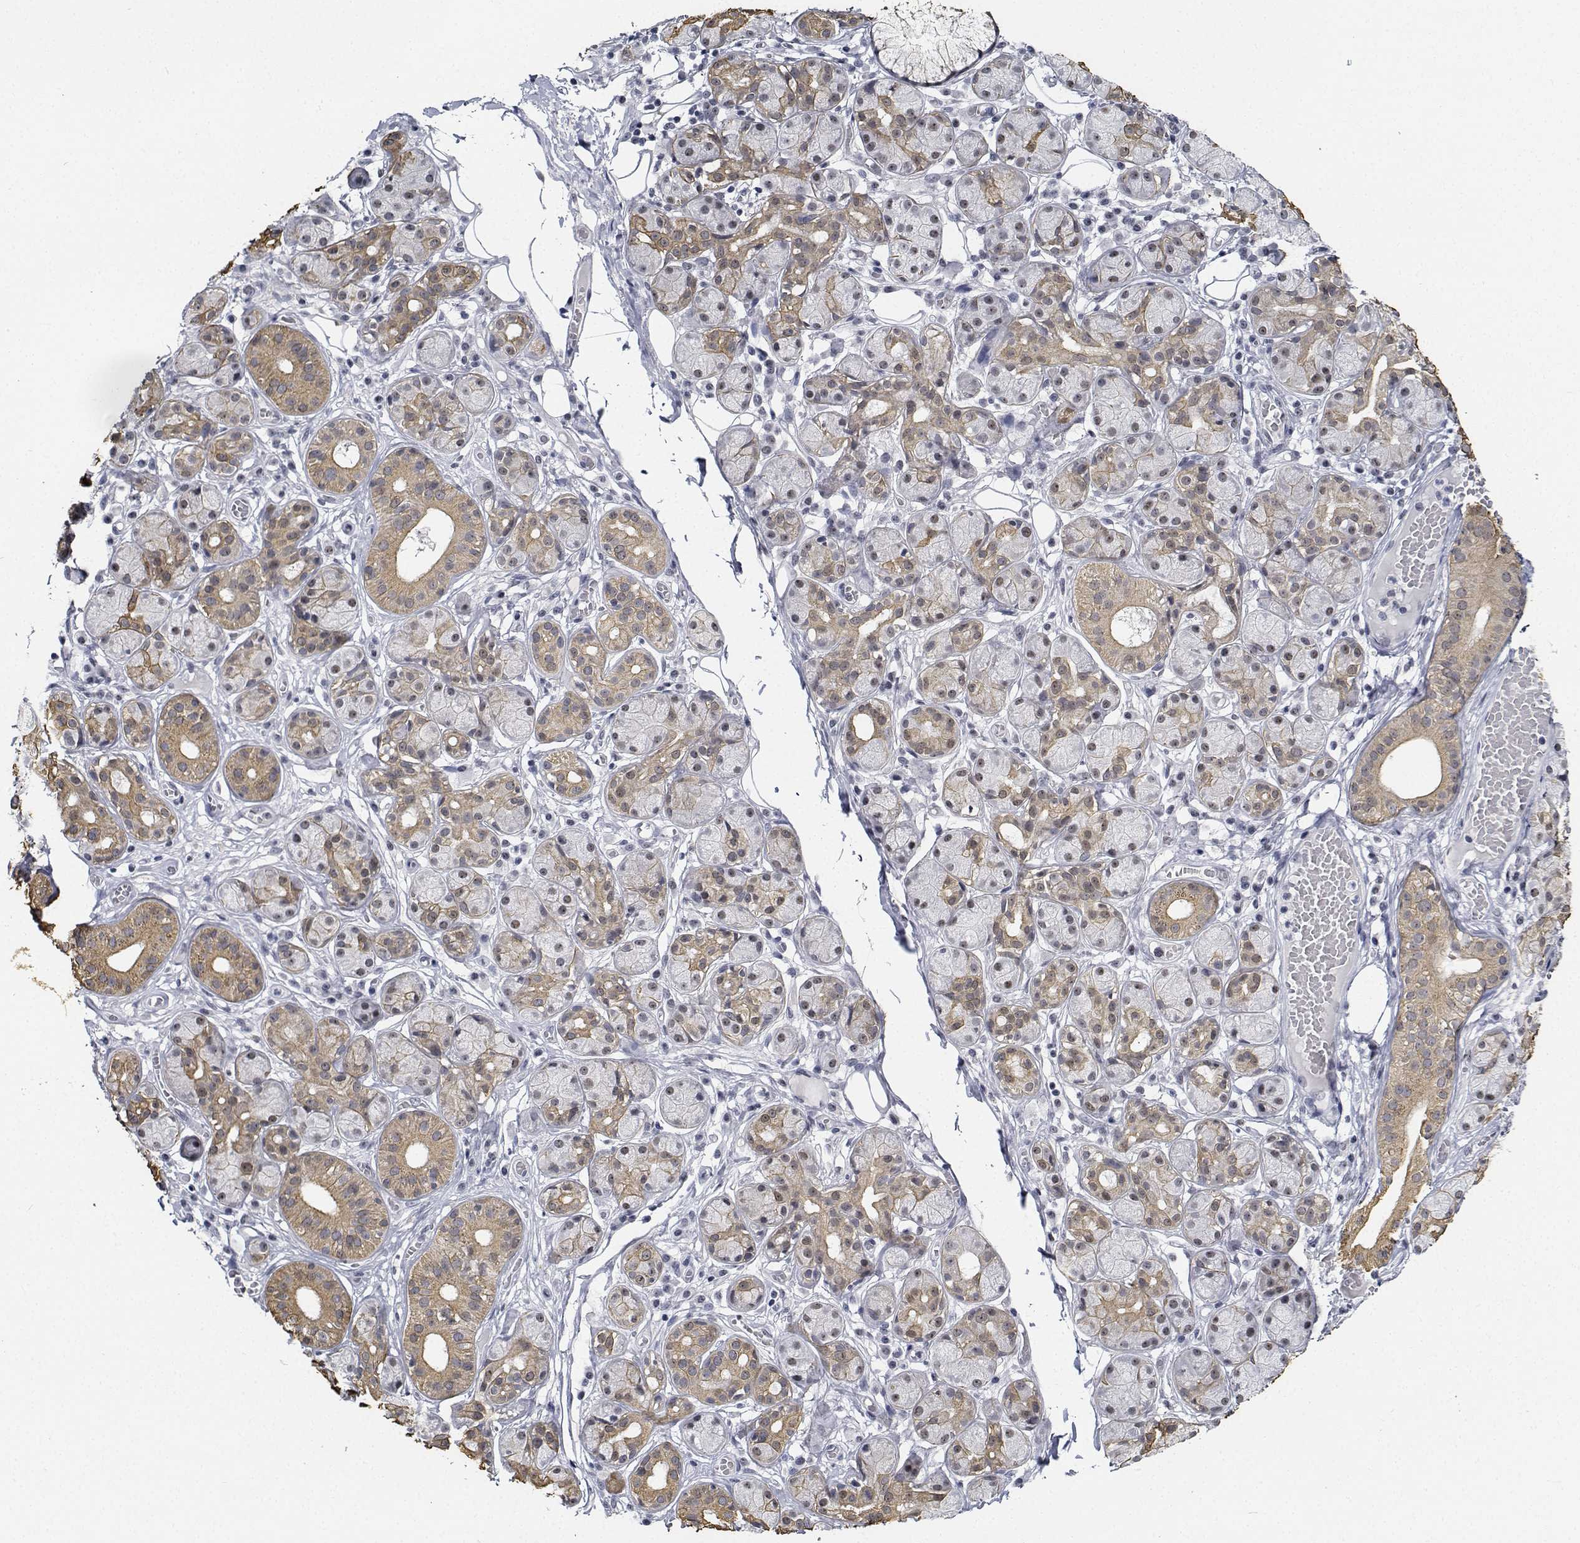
{"staining": {"intensity": "weak", "quantity": "25%-75%", "location": "cytoplasmic/membranous,nuclear"}, "tissue": "salivary gland", "cell_type": "Glandular cells", "image_type": "normal", "snomed": [{"axis": "morphology", "description": "Normal tissue, NOS"}, {"axis": "topography", "description": "Salivary gland"}, {"axis": "topography", "description": "Peripheral nerve tissue"}], "caption": "Immunohistochemical staining of unremarkable human salivary gland reveals weak cytoplasmic/membranous,nuclear protein expression in approximately 25%-75% of glandular cells. The staining was performed using DAB, with brown indicating positive protein expression. Nuclei are stained blue with hematoxylin.", "gene": "NVL", "patient": {"sex": "male", "age": 71}}